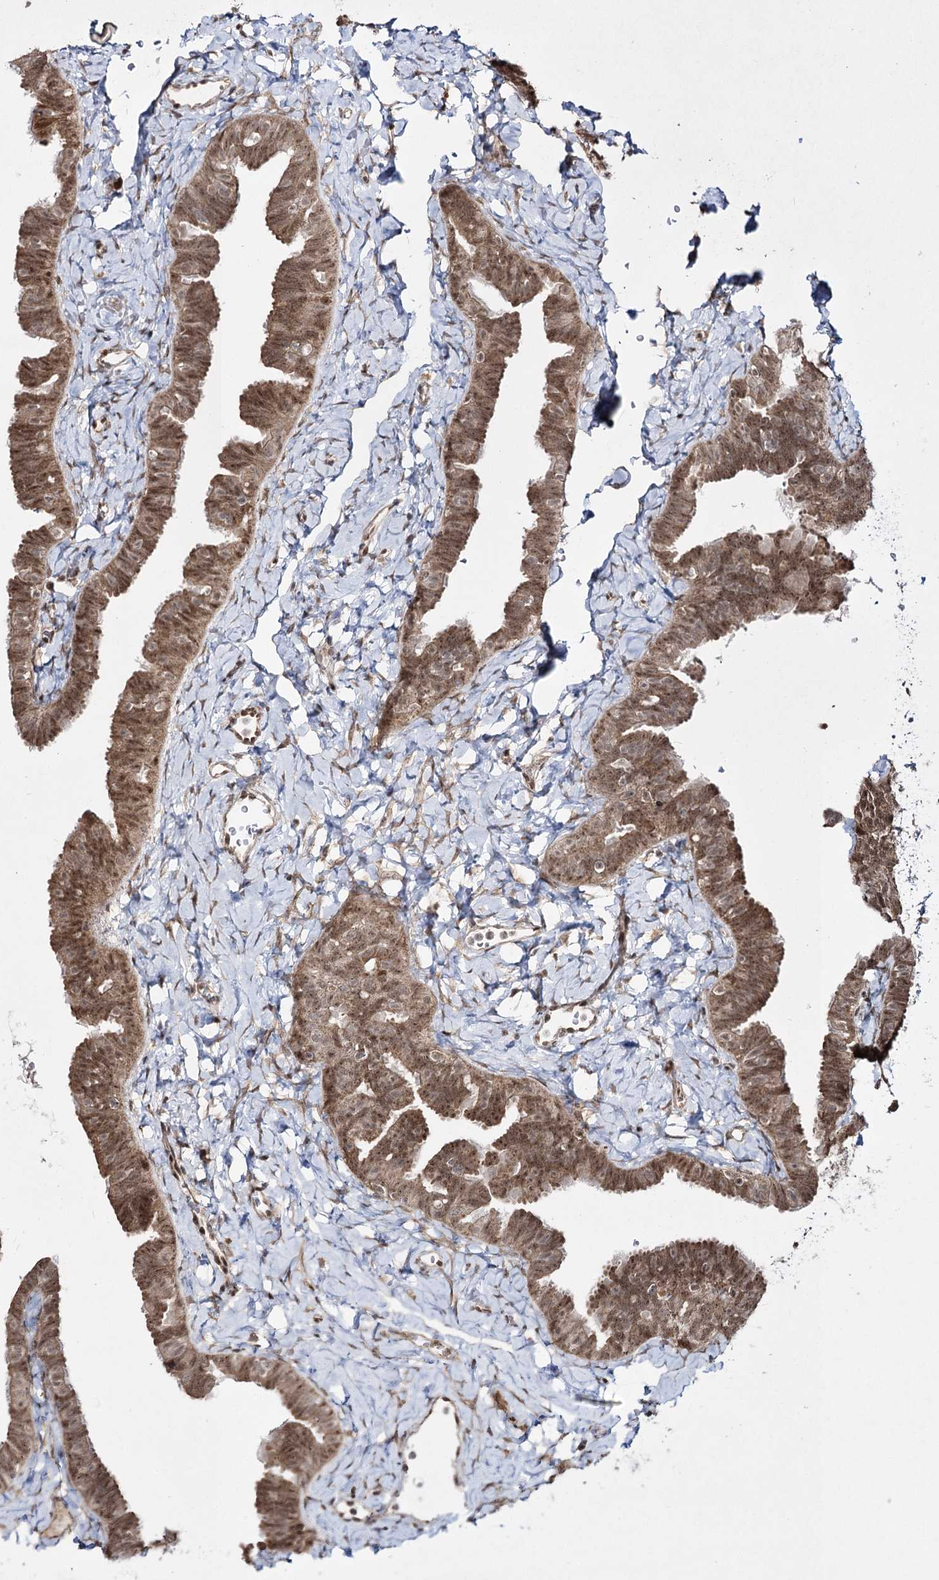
{"staining": {"intensity": "moderate", "quantity": ">75%", "location": "cytoplasmic/membranous,nuclear"}, "tissue": "fallopian tube", "cell_type": "Glandular cells", "image_type": "normal", "snomed": [{"axis": "morphology", "description": "Normal tissue, NOS"}, {"axis": "topography", "description": "Fallopian tube"}], "caption": "Immunohistochemistry (IHC) image of benign fallopian tube: human fallopian tube stained using IHC shows medium levels of moderate protein expression localized specifically in the cytoplasmic/membranous,nuclear of glandular cells, appearing as a cytoplasmic/membranous,nuclear brown color.", "gene": "TRNT1", "patient": {"sex": "female", "age": 65}}